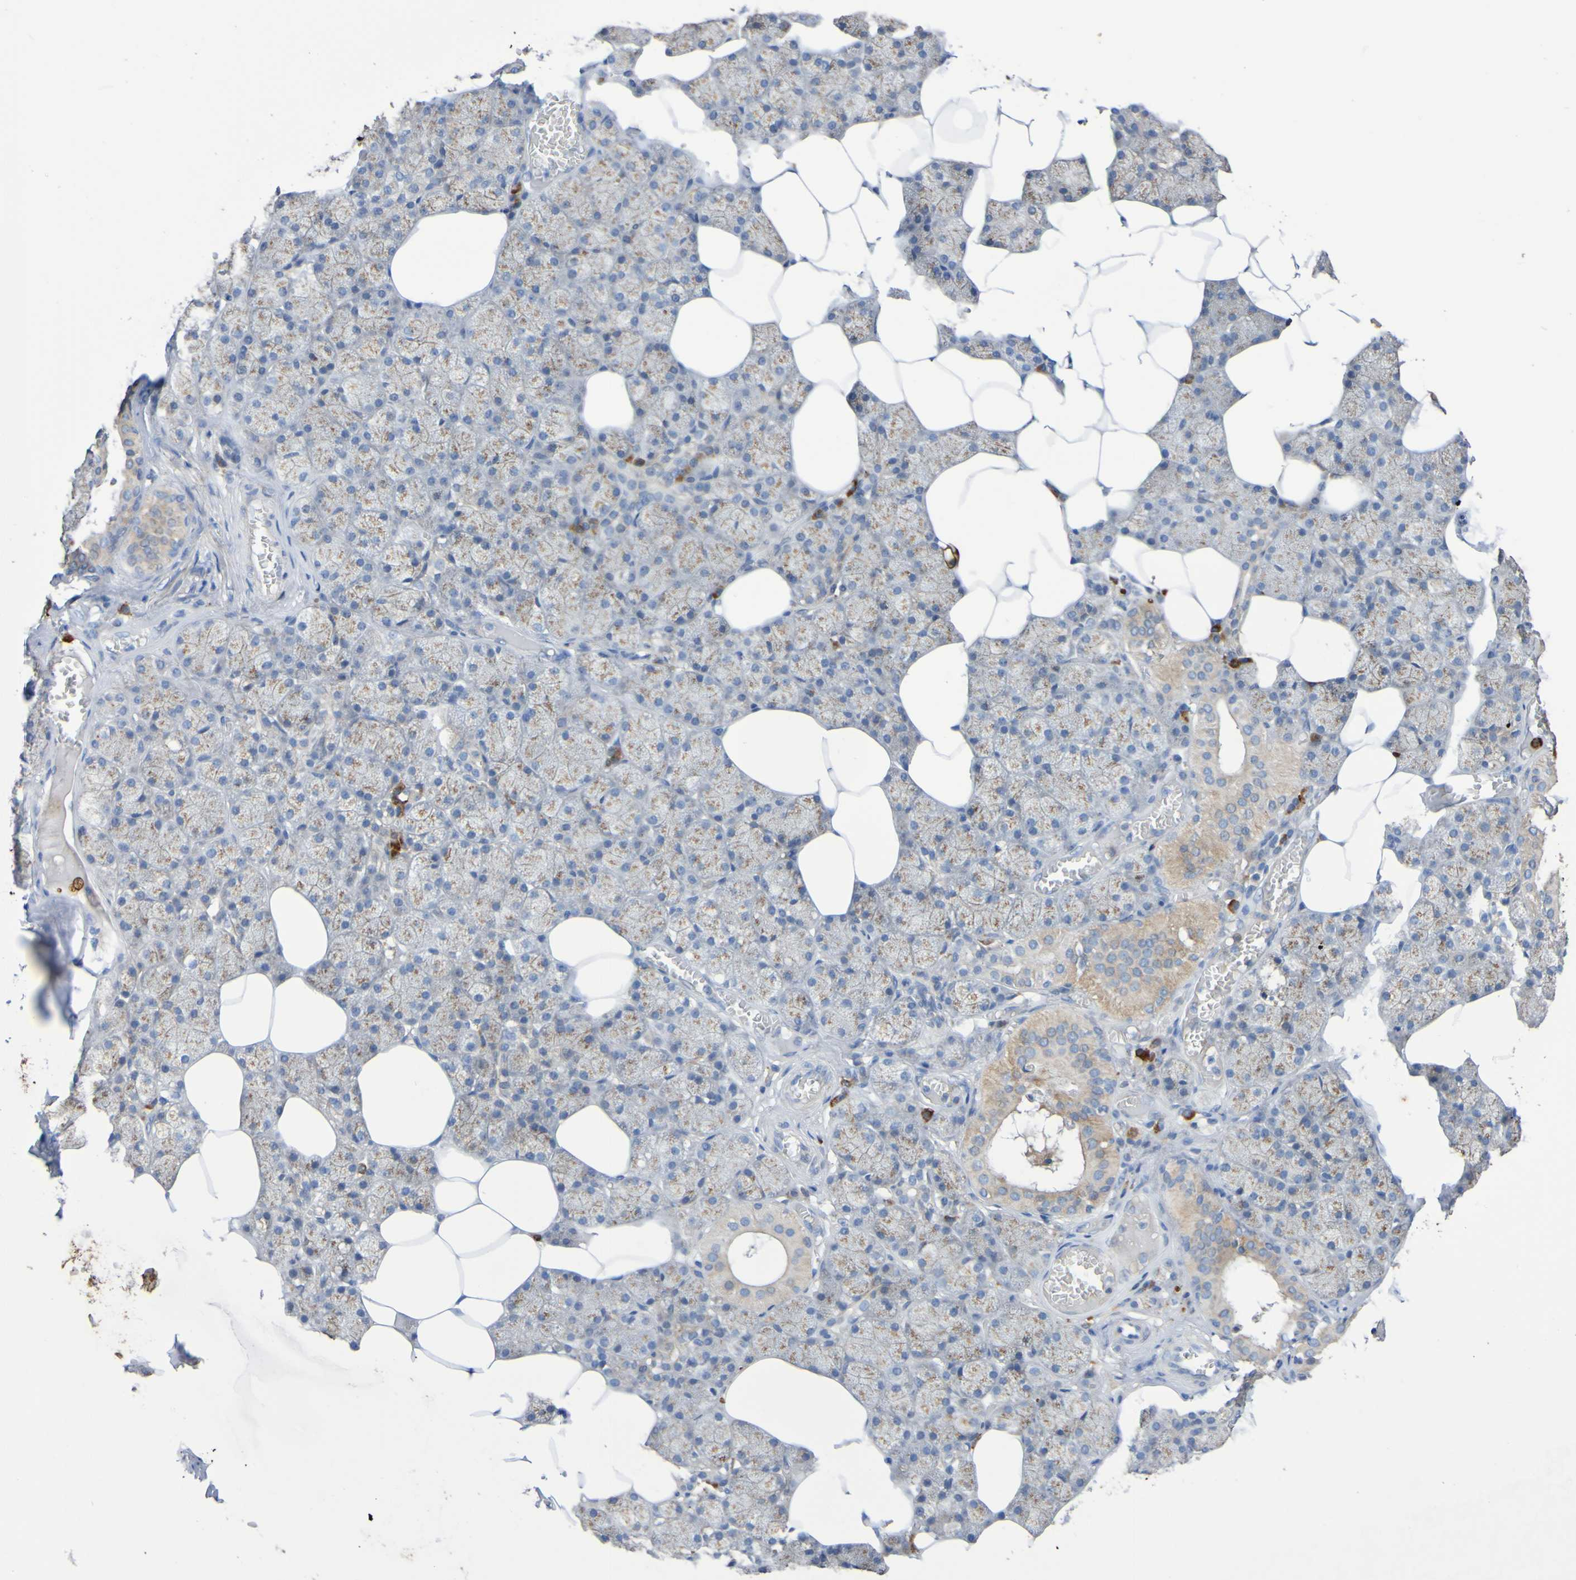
{"staining": {"intensity": "weak", "quantity": ">75%", "location": "cytoplasmic/membranous"}, "tissue": "salivary gland", "cell_type": "Glandular cells", "image_type": "normal", "snomed": [{"axis": "morphology", "description": "Normal tissue, NOS"}, {"axis": "topography", "description": "Salivary gland"}], "caption": "This image exhibits immunohistochemistry staining of benign salivary gland, with low weak cytoplasmic/membranous staining in approximately >75% of glandular cells.", "gene": "C11orf24", "patient": {"sex": "male", "age": 62}}